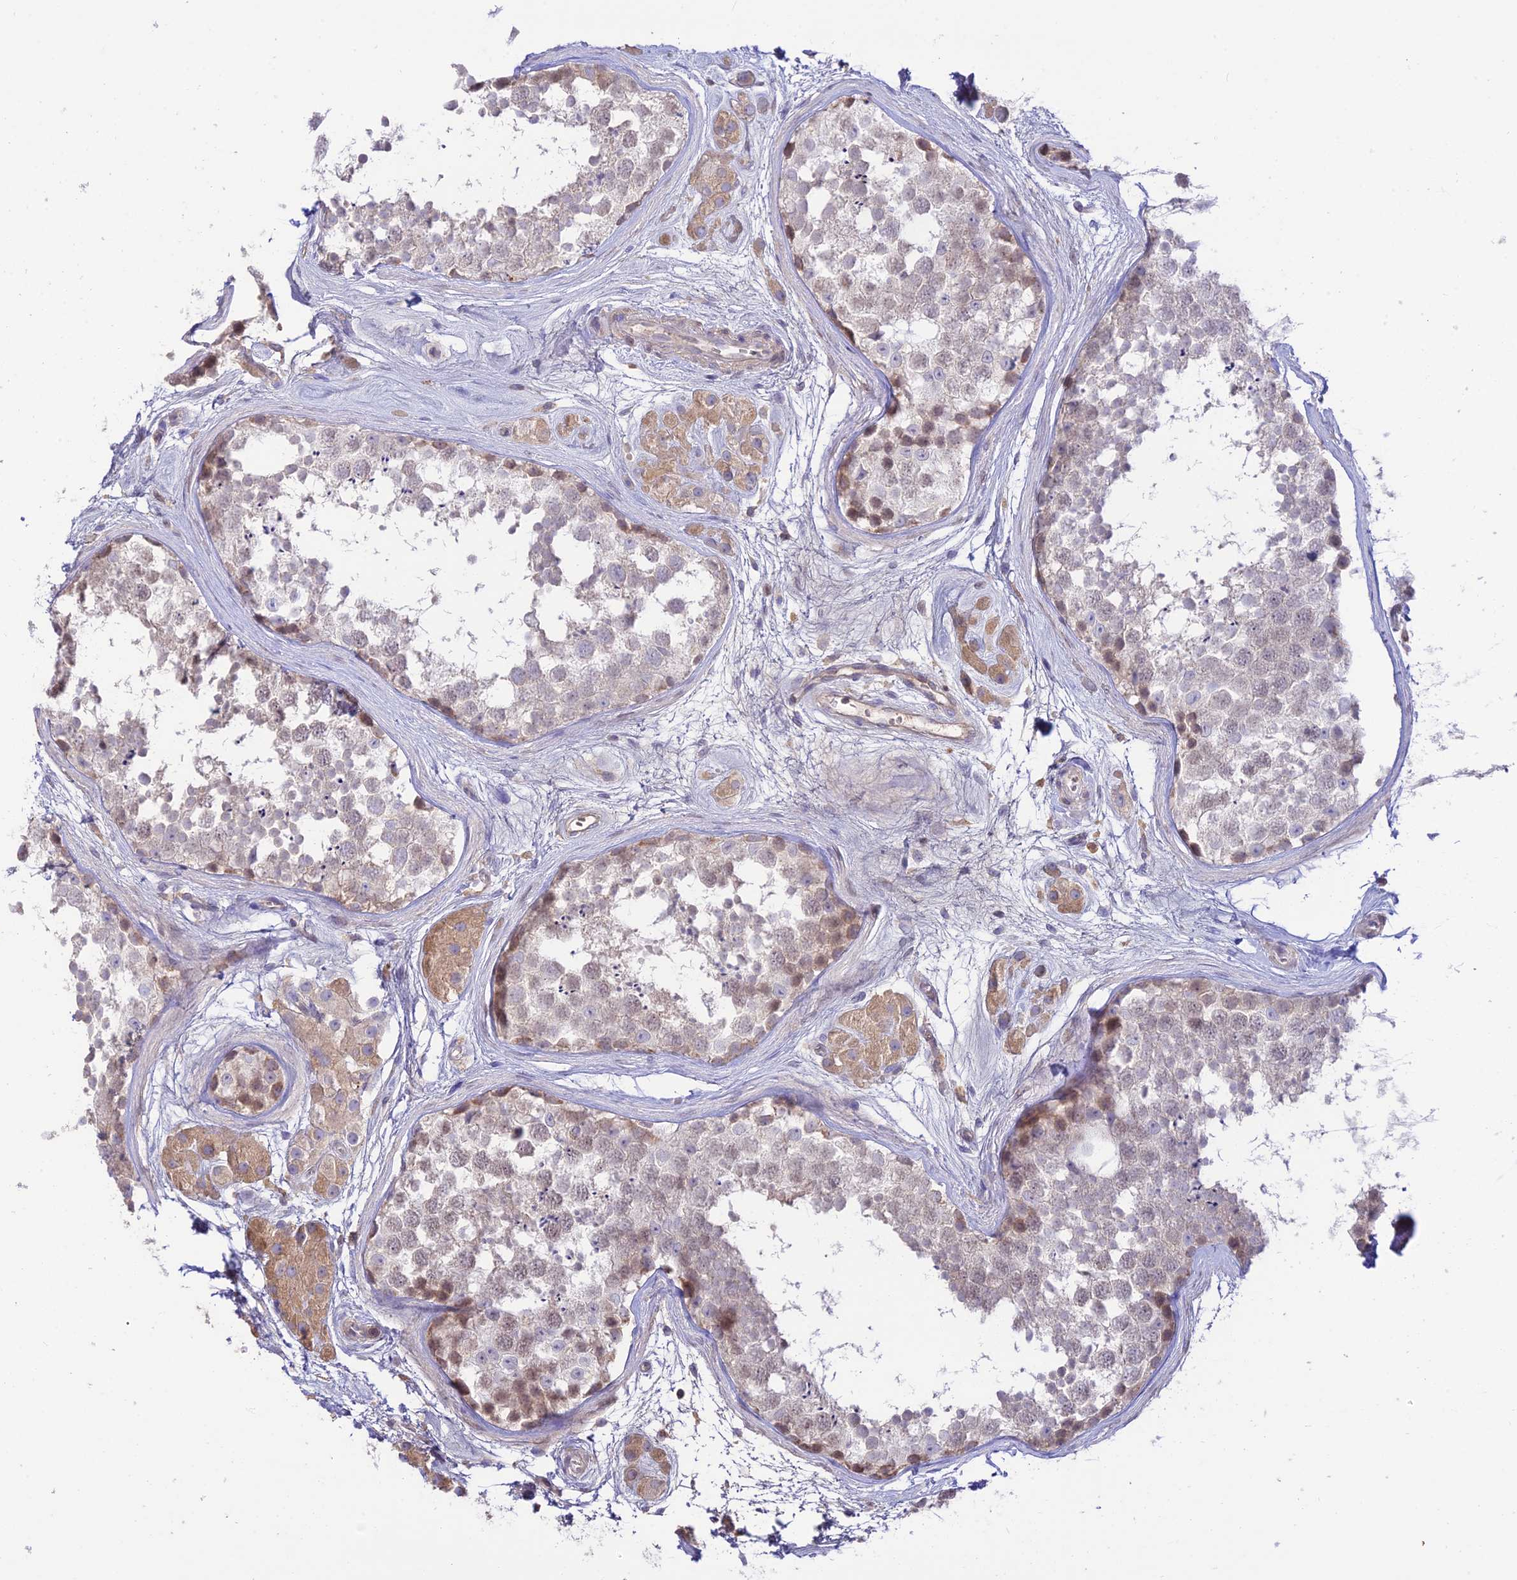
{"staining": {"intensity": "moderate", "quantity": "<25%", "location": "nuclear"}, "tissue": "testis", "cell_type": "Cells in seminiferous ducts", "image_type": "normal", "snomed": [{"axis": "morphology", "description": "Normal tissue, NOS"}, {"axis": "topography", "description": "Testis"}], "caption": "A brown stain highlights moderate nuclear positivity of a protein in cells in seminiferous ducts of normal testis. The staining is performed using DAB brown chromogen to label protein expression. The nuclei are counter-stained blue using hematoxylin.", "gene": "NLRP9", "patient": {"sex": "male", "age": 56}}